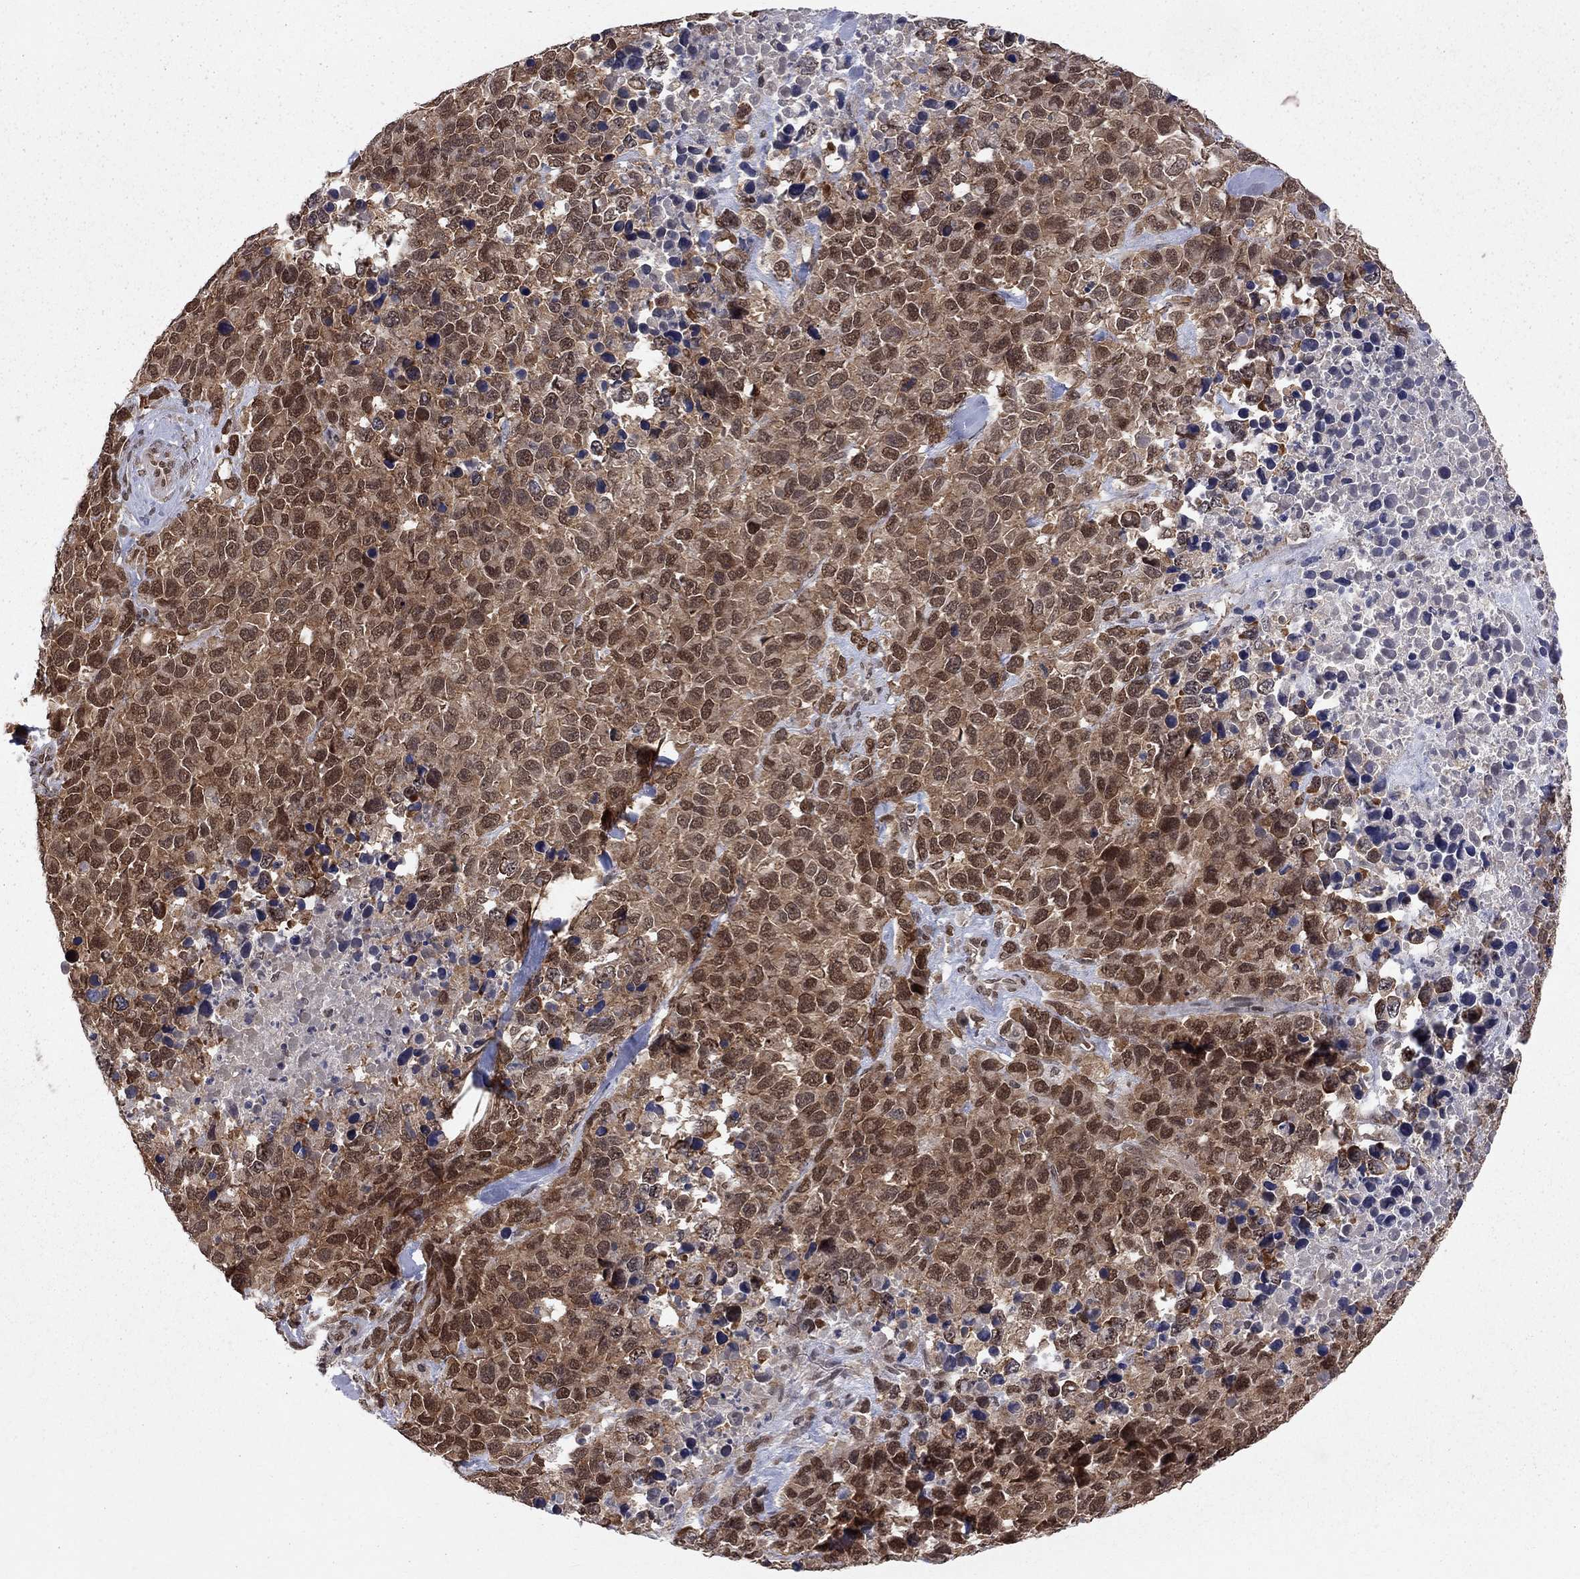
{"staining": {"intensity": "strong", "quantity": "25%-75%", "location": "cytoplasmic/membranous,nuclear"}, "tissue": "melanoma", "cell_type": "Tumor cells", "image_type": "cancer", "snomed": [{"axis": "morphology", "description": "Malignant melanoma, Metastatic site"}, {"axis": "topography", "description": "Skin"}], "caption": "Protein analysis of melanoma tissue displays strong cytoplasmic/membranous and nuclear expression in approximately 25%-75% of tumor cells.", "gene": "SAP30L", "patient": {"sex": "male", "age": 84}}